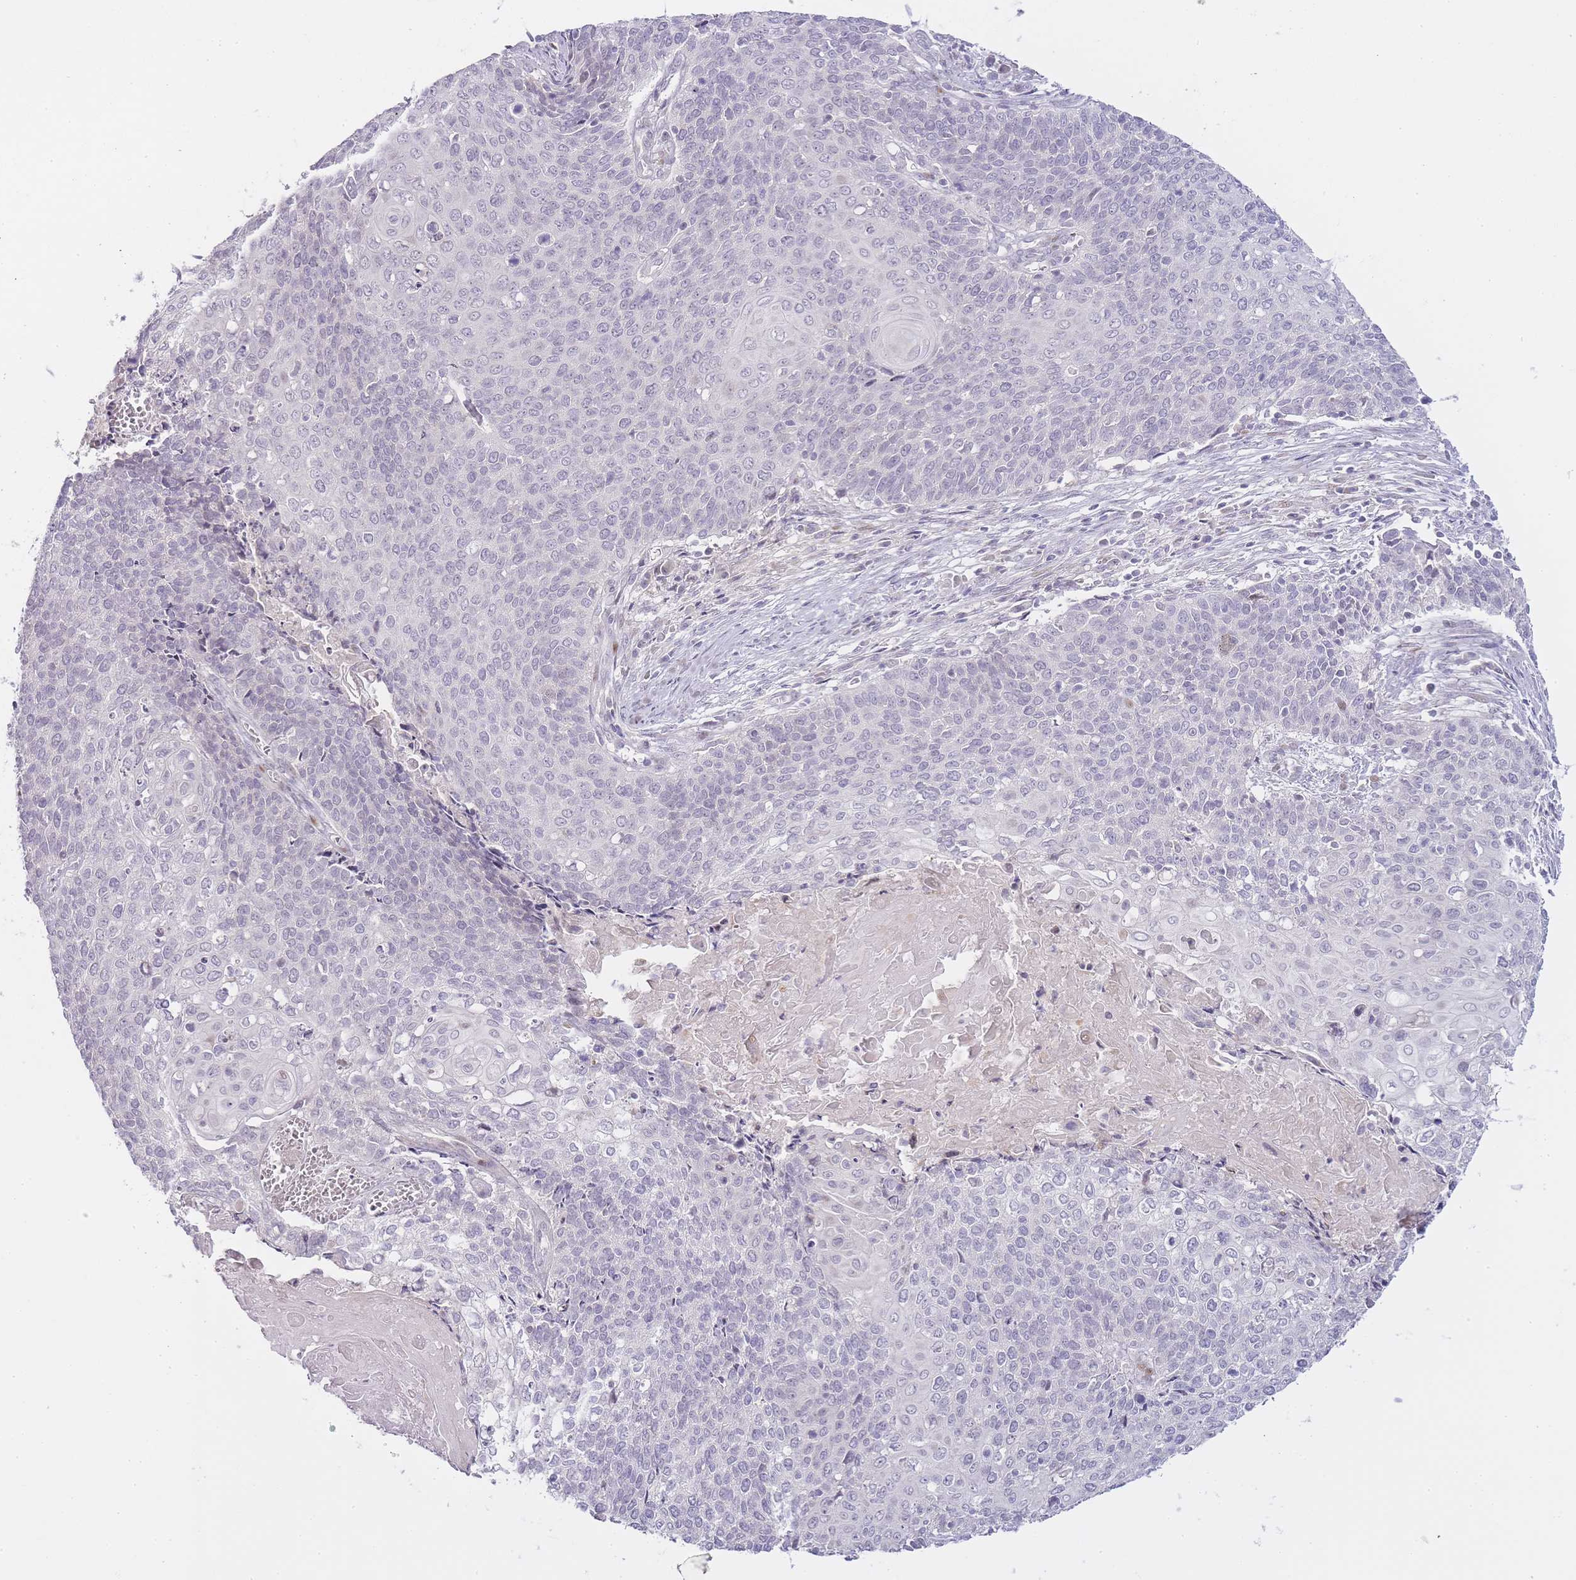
{"staining": {"intensity": "negative", "quantity": "none", "location": "none"}, "tissue": "cervical cancer", "cell_type": "Tumor cells", "image_type": "cancer", "snomed": [{"axis": "morphology", "description": "Squamous cell carcinoma, NOS"}, {"axis": "topography", "description": "Cervix"}], "caption": "Immunohistochemical staining of cervical squamous cell carcinoma demonstrates no significant expression in tumor cells.", "gene": "OGG1", "patient": {"sex": "female", "age": 39}}